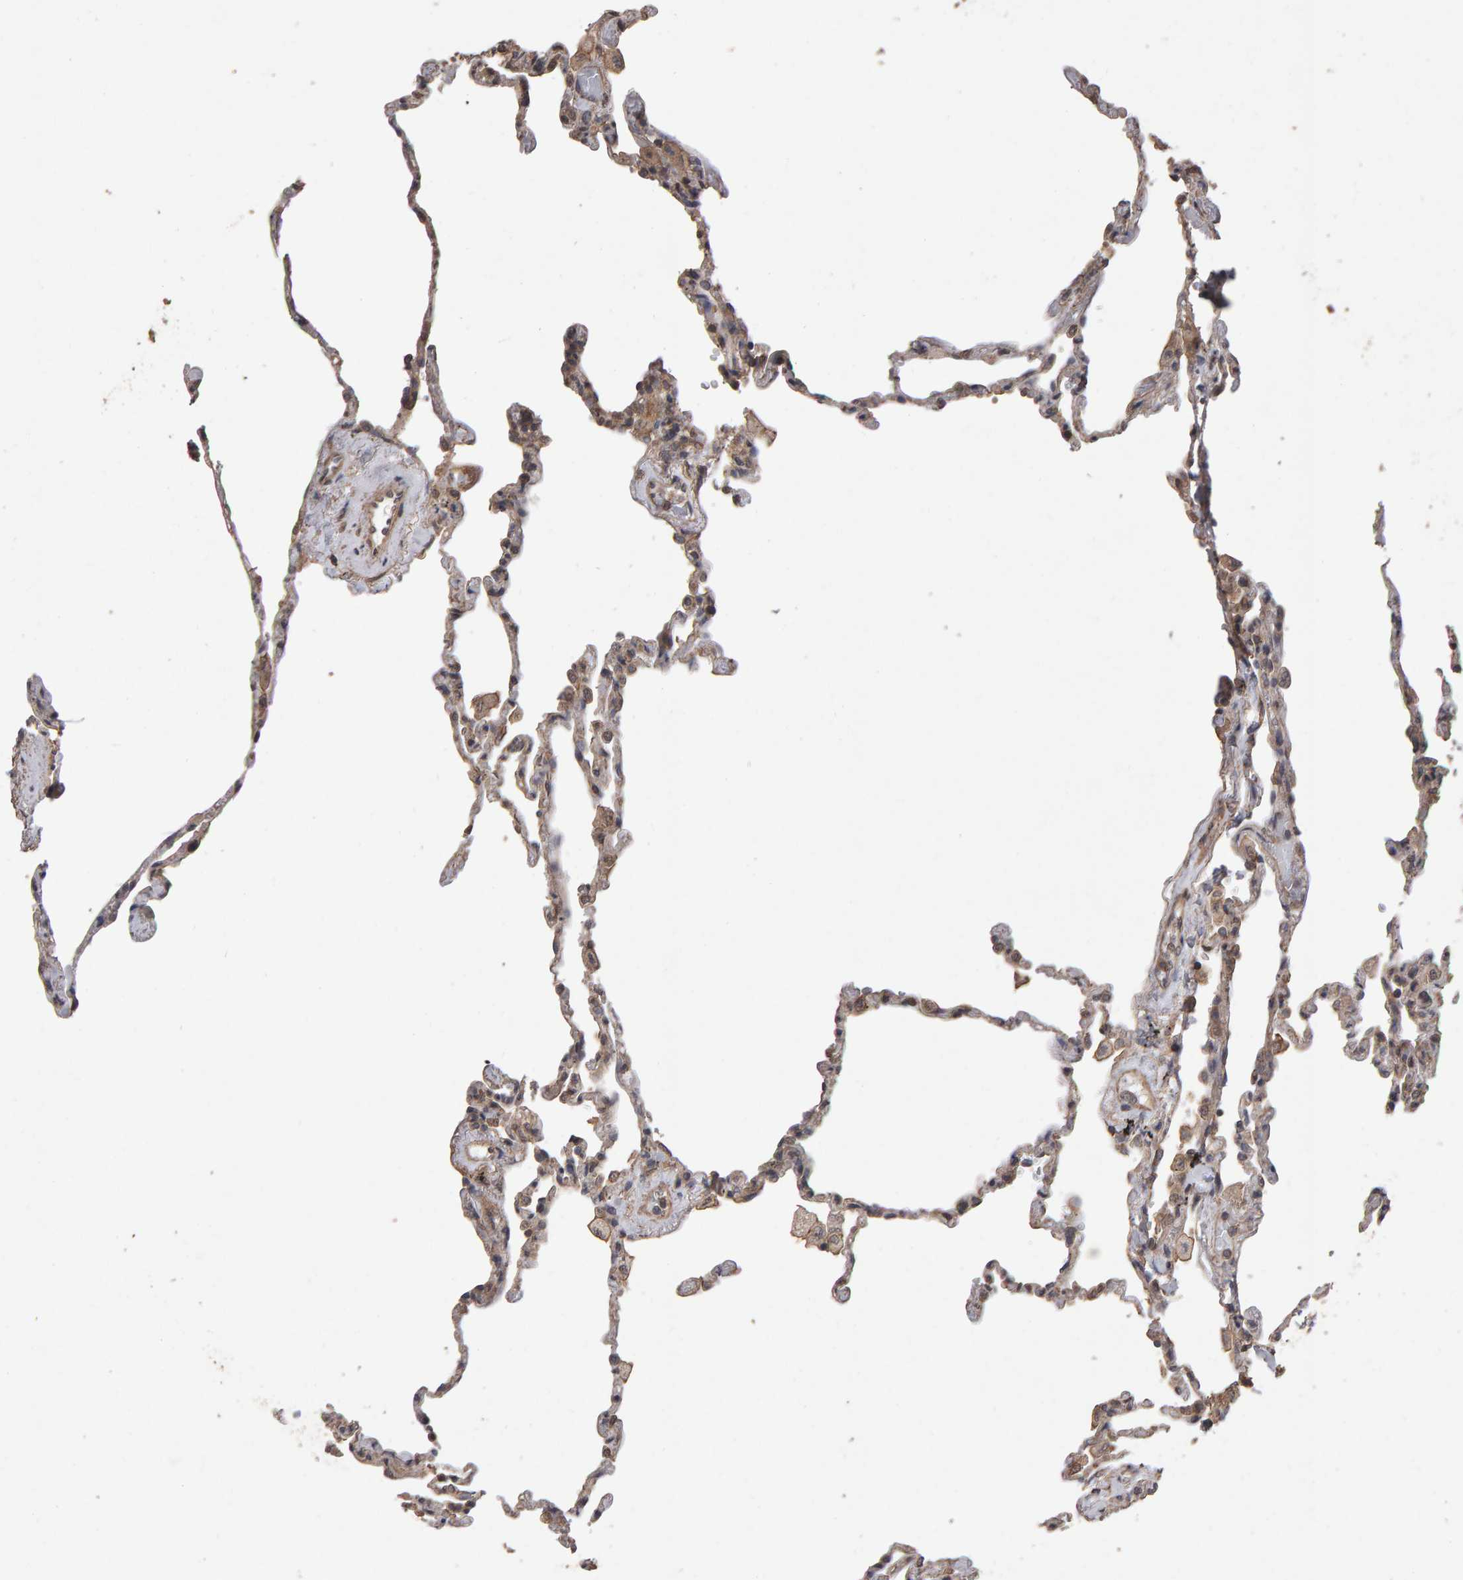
{"staining": {"intensity": "weak", "quantity": ">75%", "location": "cytoplasmic/membranous"}, "tissue": "lung", "cell_type": "Alveolar cells", "image_type": "normal", "snomed": [{"axis": "morphology", "description": "Normal tissue, NOS"}, {"axis": "topography", "description": "Lung"}], "caption": "Lung stained with DAB (3,3'-diaminobenzidine) IHC displays low levels of weak cytoplasmic/membranous staining in about >75% of alveolar cells. The staining was performed using DAB to visualize the protein expression in brown, while the nuclei were stained in blue with hematoxylin (Magnification: 20x).", "gene": "SCRIB", "patient": {"sex": "male", "age": 59}}